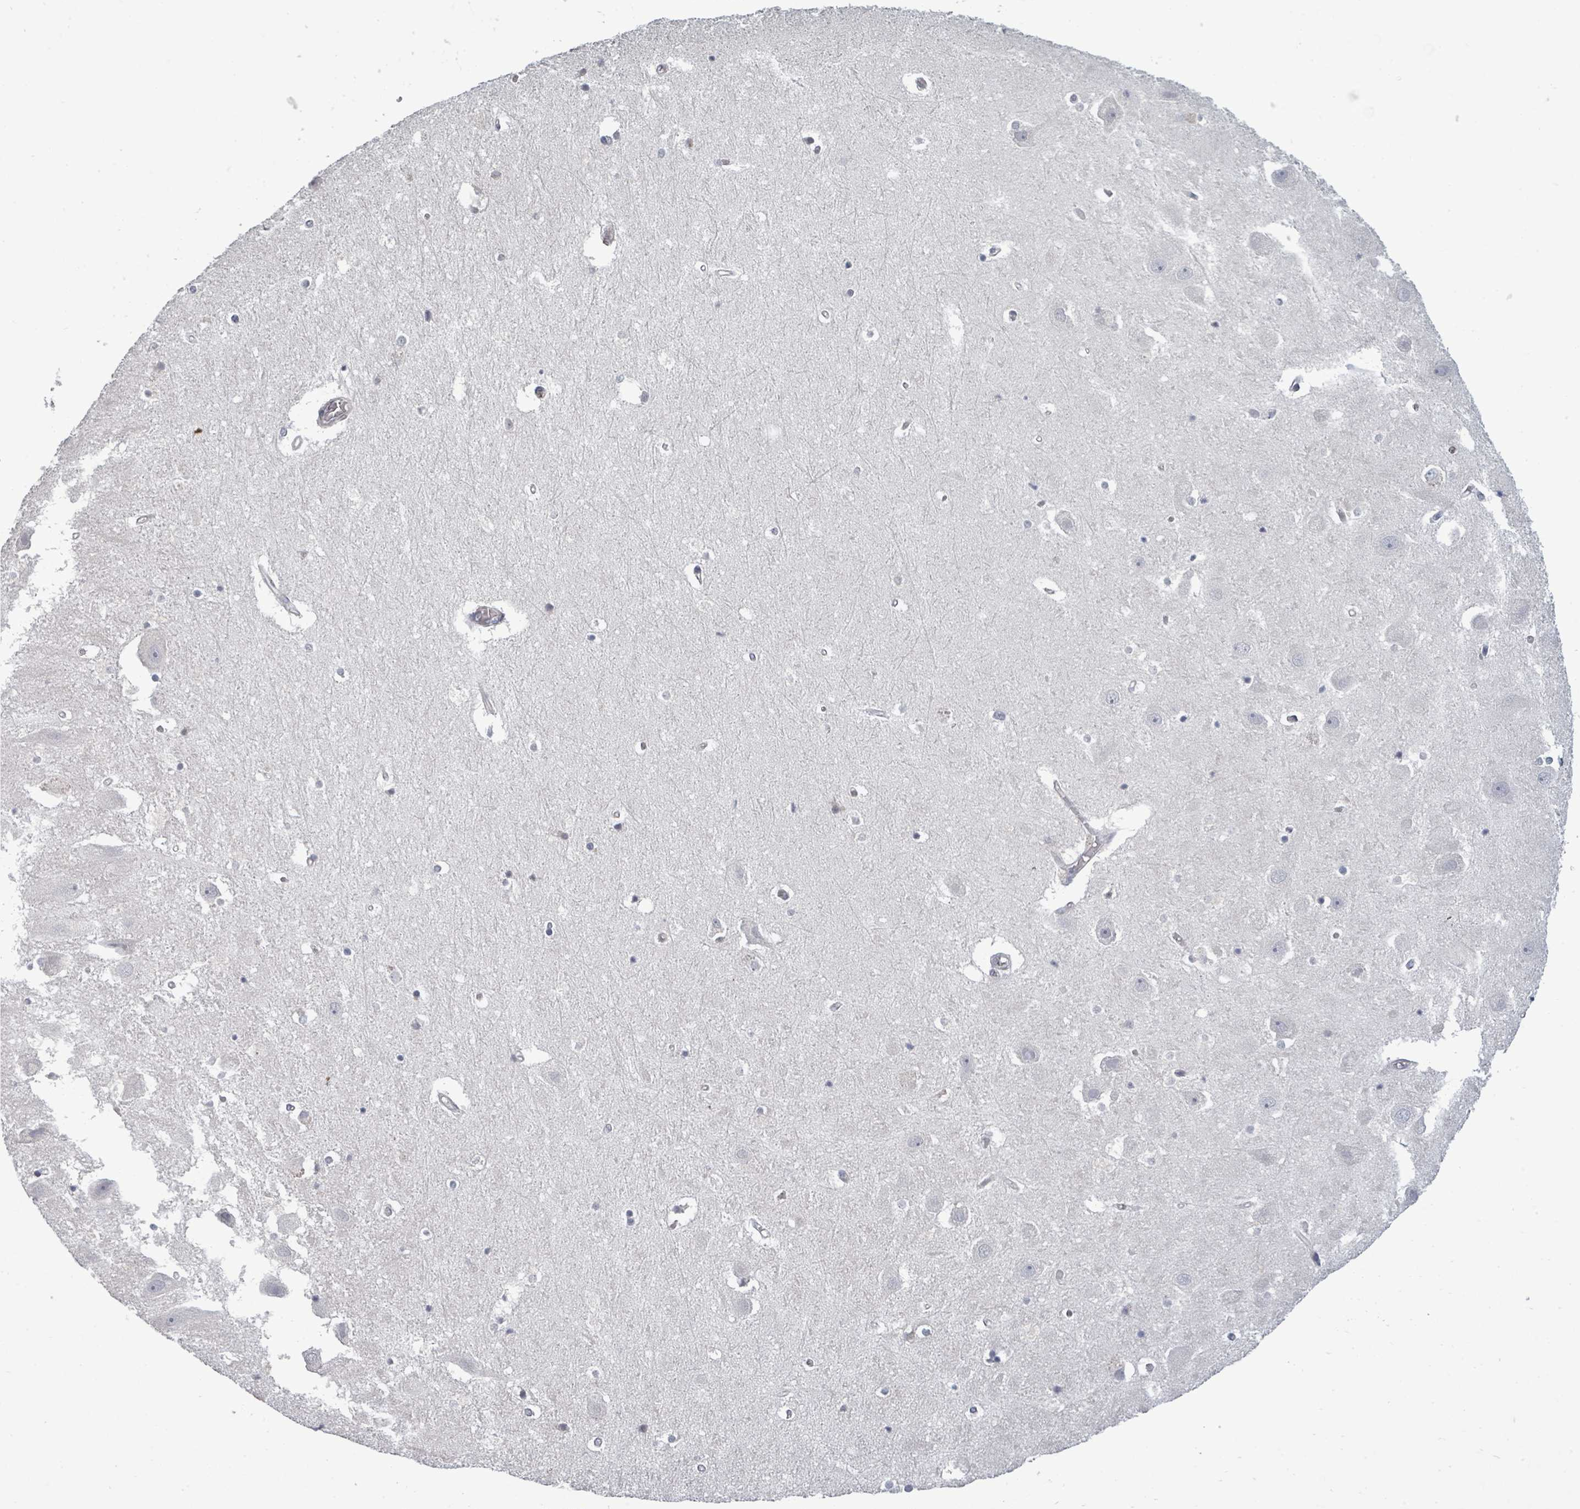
{"staining": {"intensity": "negative", "quantity": "none", "location": "none"}, "tissue": "hippocampus", "cell_type": "Glial cells", "image_type": "normal", "snomed": [{"axis": "morphology", "description": "Normal tissue, NOS"}, {"axis": "topography", "description": "Hippocampus"}], "caption": "The IHC micrograph has no significant staining in glial cells of hippocampus. (DAB immunohistochemistry, high magnification).", "gene": "PTPN20", "patient": {"sex": "female", "age": 52}}